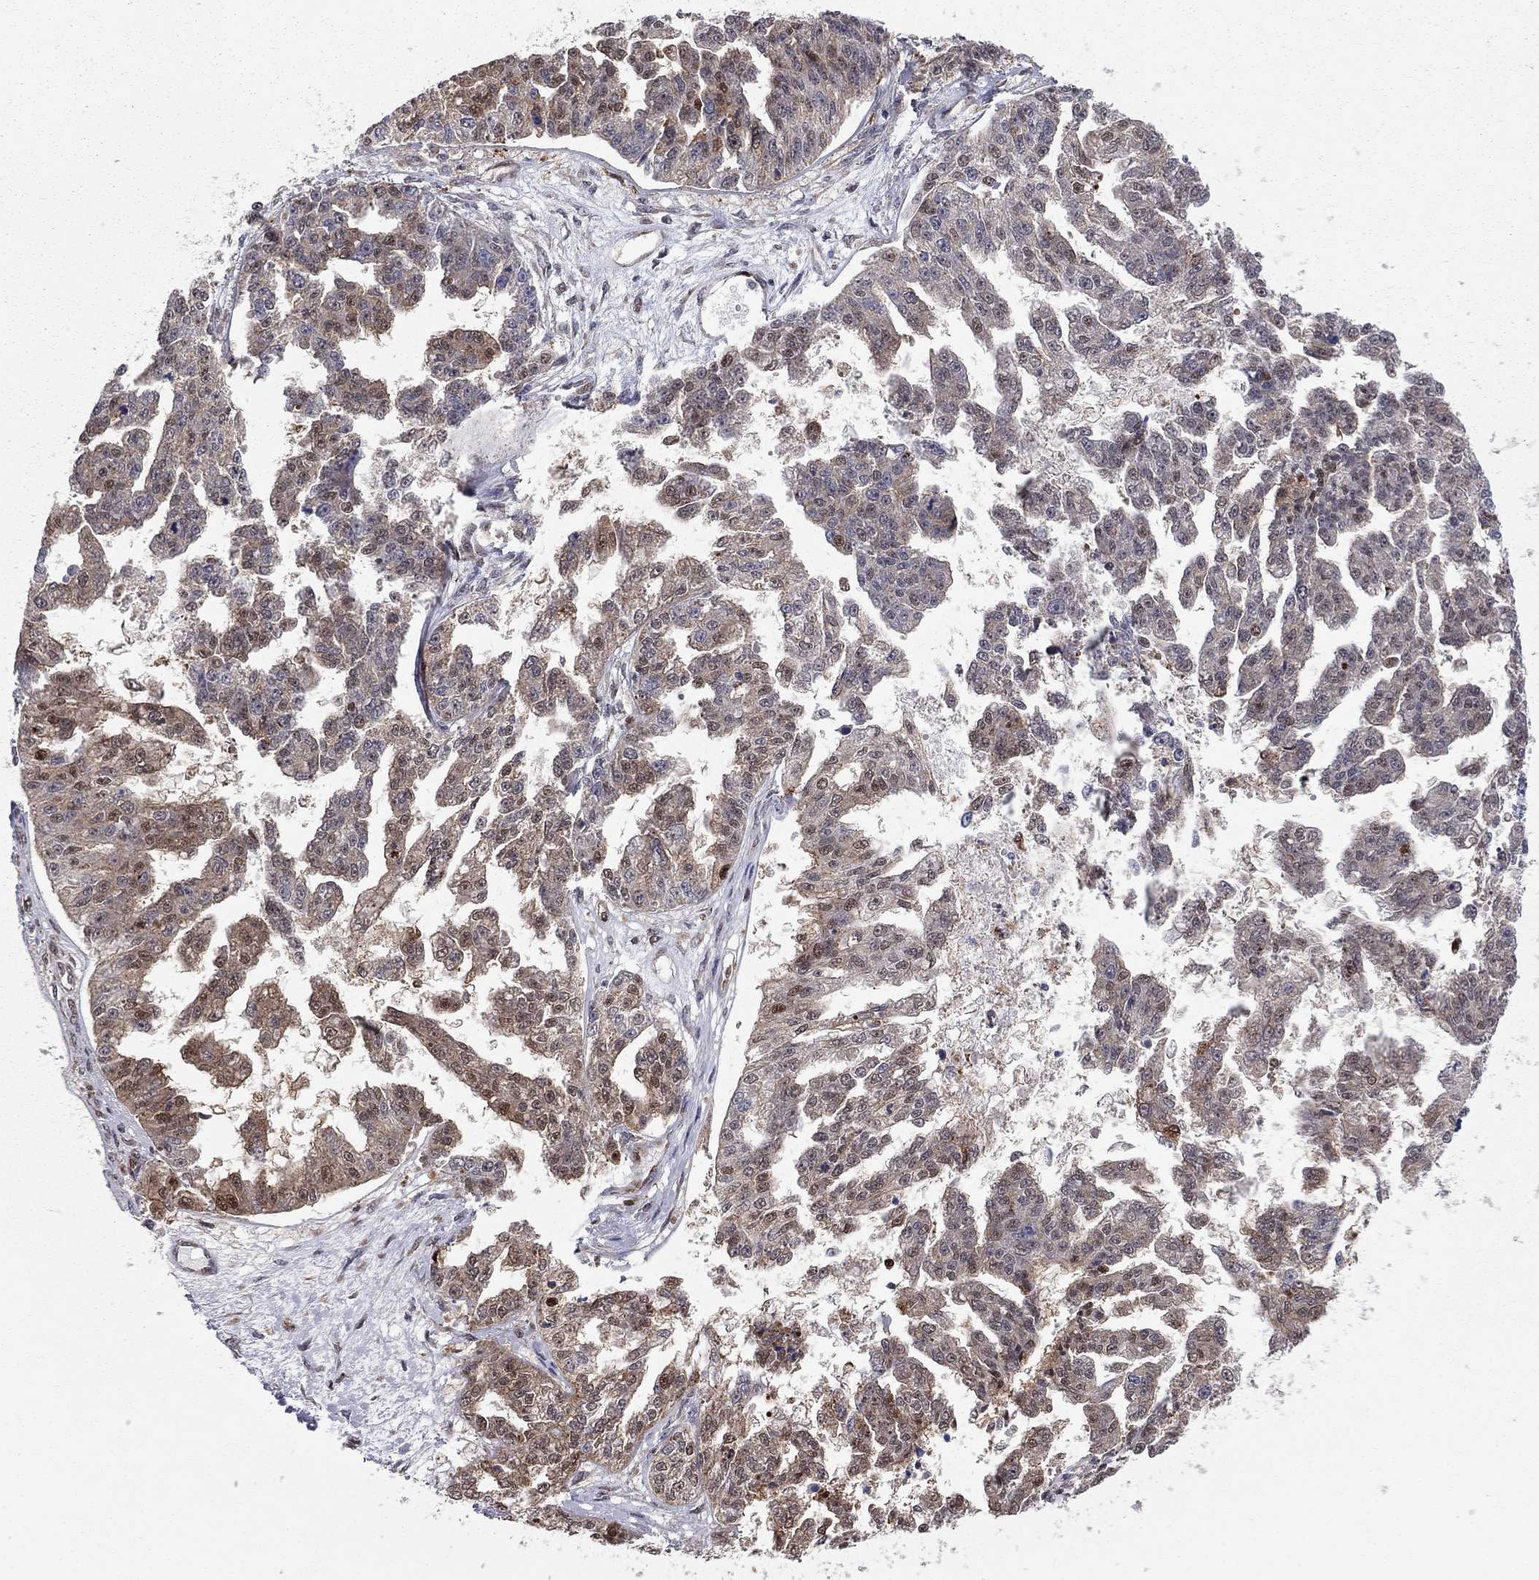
{"staining": {"intensity": "moderate", "quantity": "25%-75%", "location": "cytoplasmic/membranous"}, "tissue": "ovarian cancer", "cell_type": "Tumor cells", "image_type": "cancer", "snomed": [{"axis": "morphology", "description": "Cystadenocarcinoma, serous, NOS"}, {"axis": "topography", "description": "Ovary"}], "caption": "A brown stain highlights moderate cytoplasmic/membranous expression of a protein in human serous cystadenocarcinoma (ovarian) tumor cells.", "gene": "ELOB", "patient": {"sex": "female", "age": 58}}